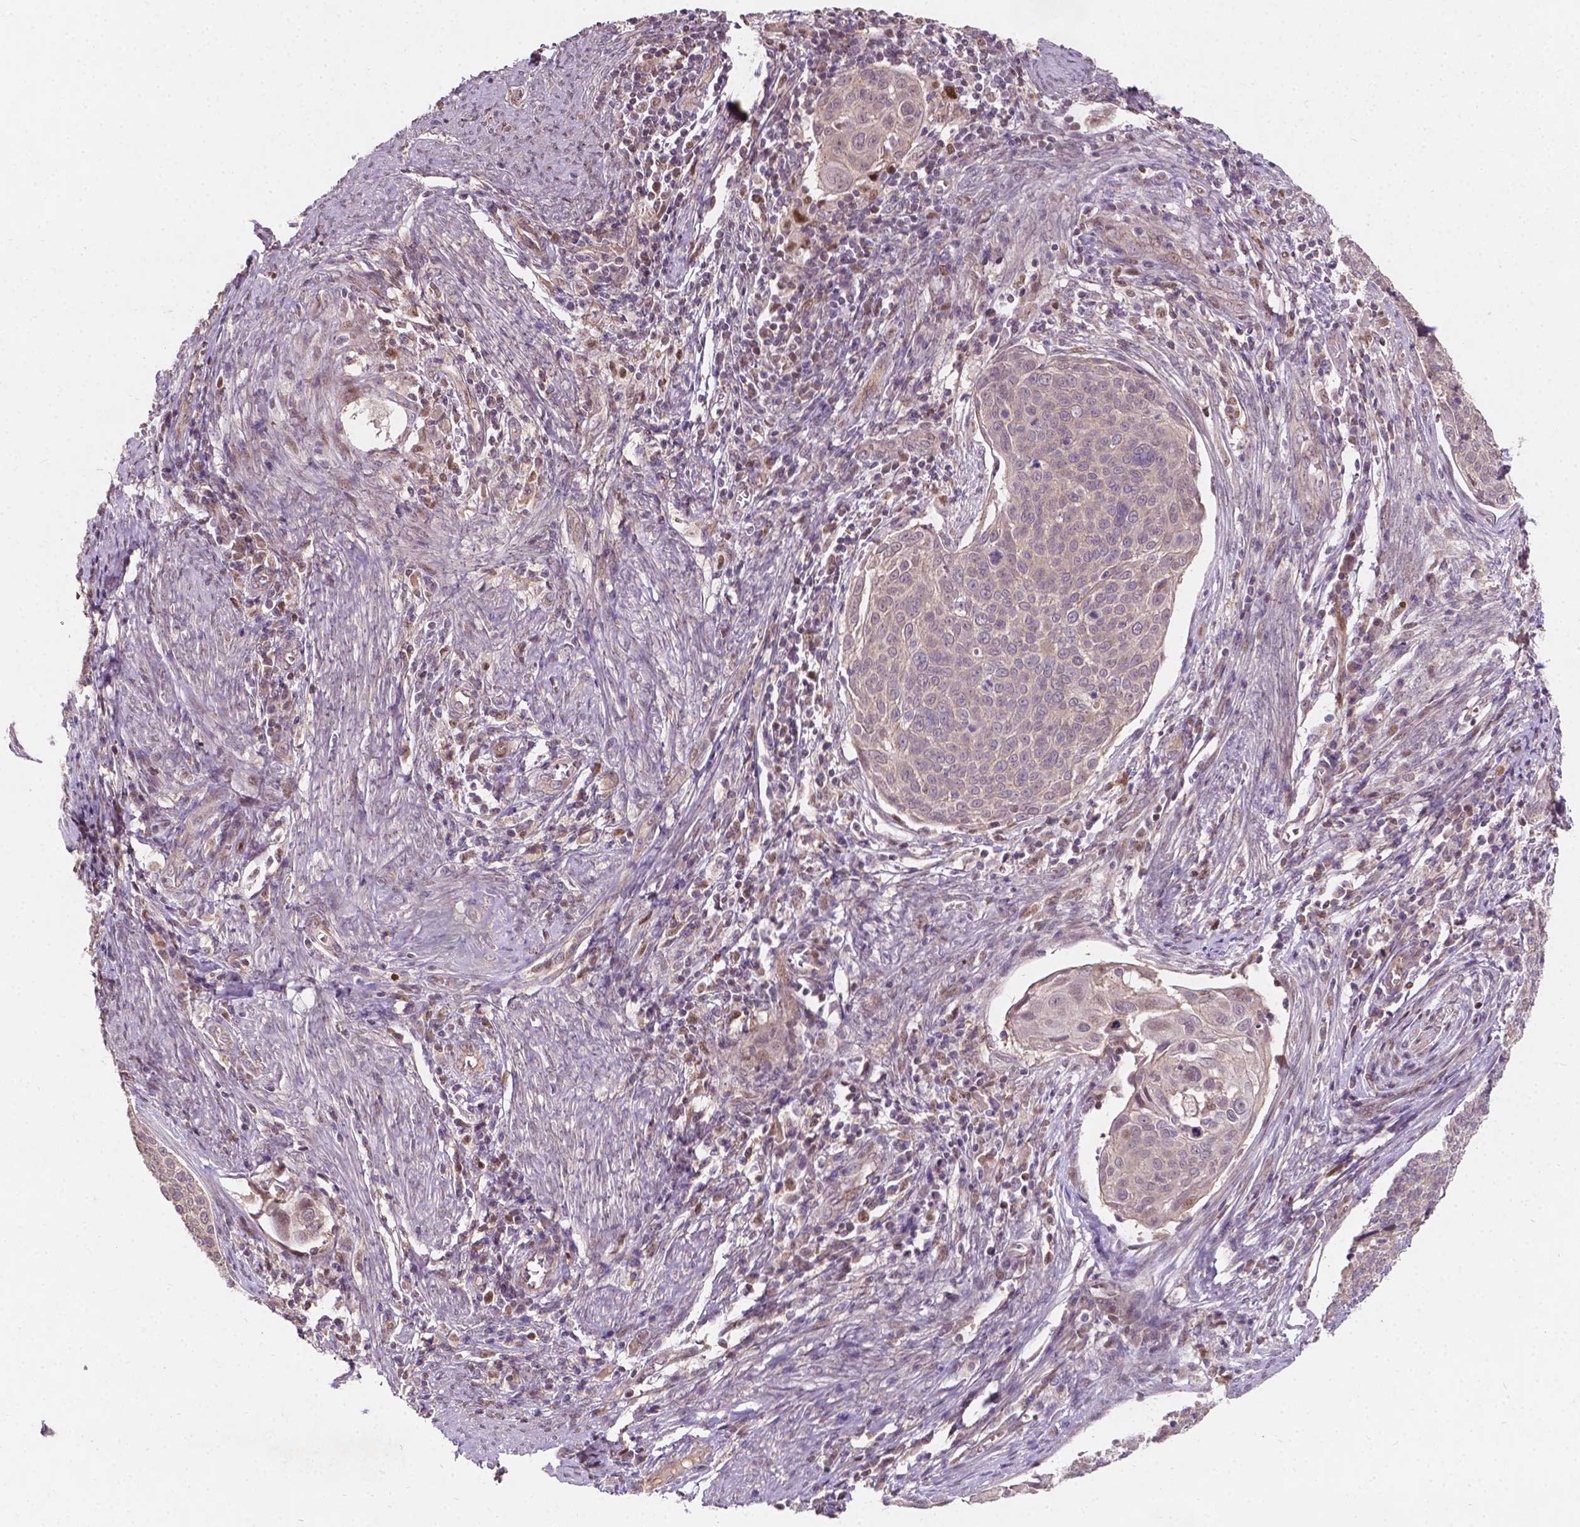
{"staining": {"intensity": "weak", "quantity": "<25%", "location": "cytoplasmic/membranous"}, "tissue": "cervical cancer", "cell_type": "Tumor cells", "image_type": "cancer", "snomed": [{"axis": "morphology", "description": "Squamous cell carcinoma, NOS"}, {"axis": "topography", "description": "Cervix"}], "caption": "Cervical squamous cell carcinoma was stained to show a protein in brown. There is no significant expression in tumor cells.", "gene": "DUSP16", "patient": {"sex": "female", "age": 39}}